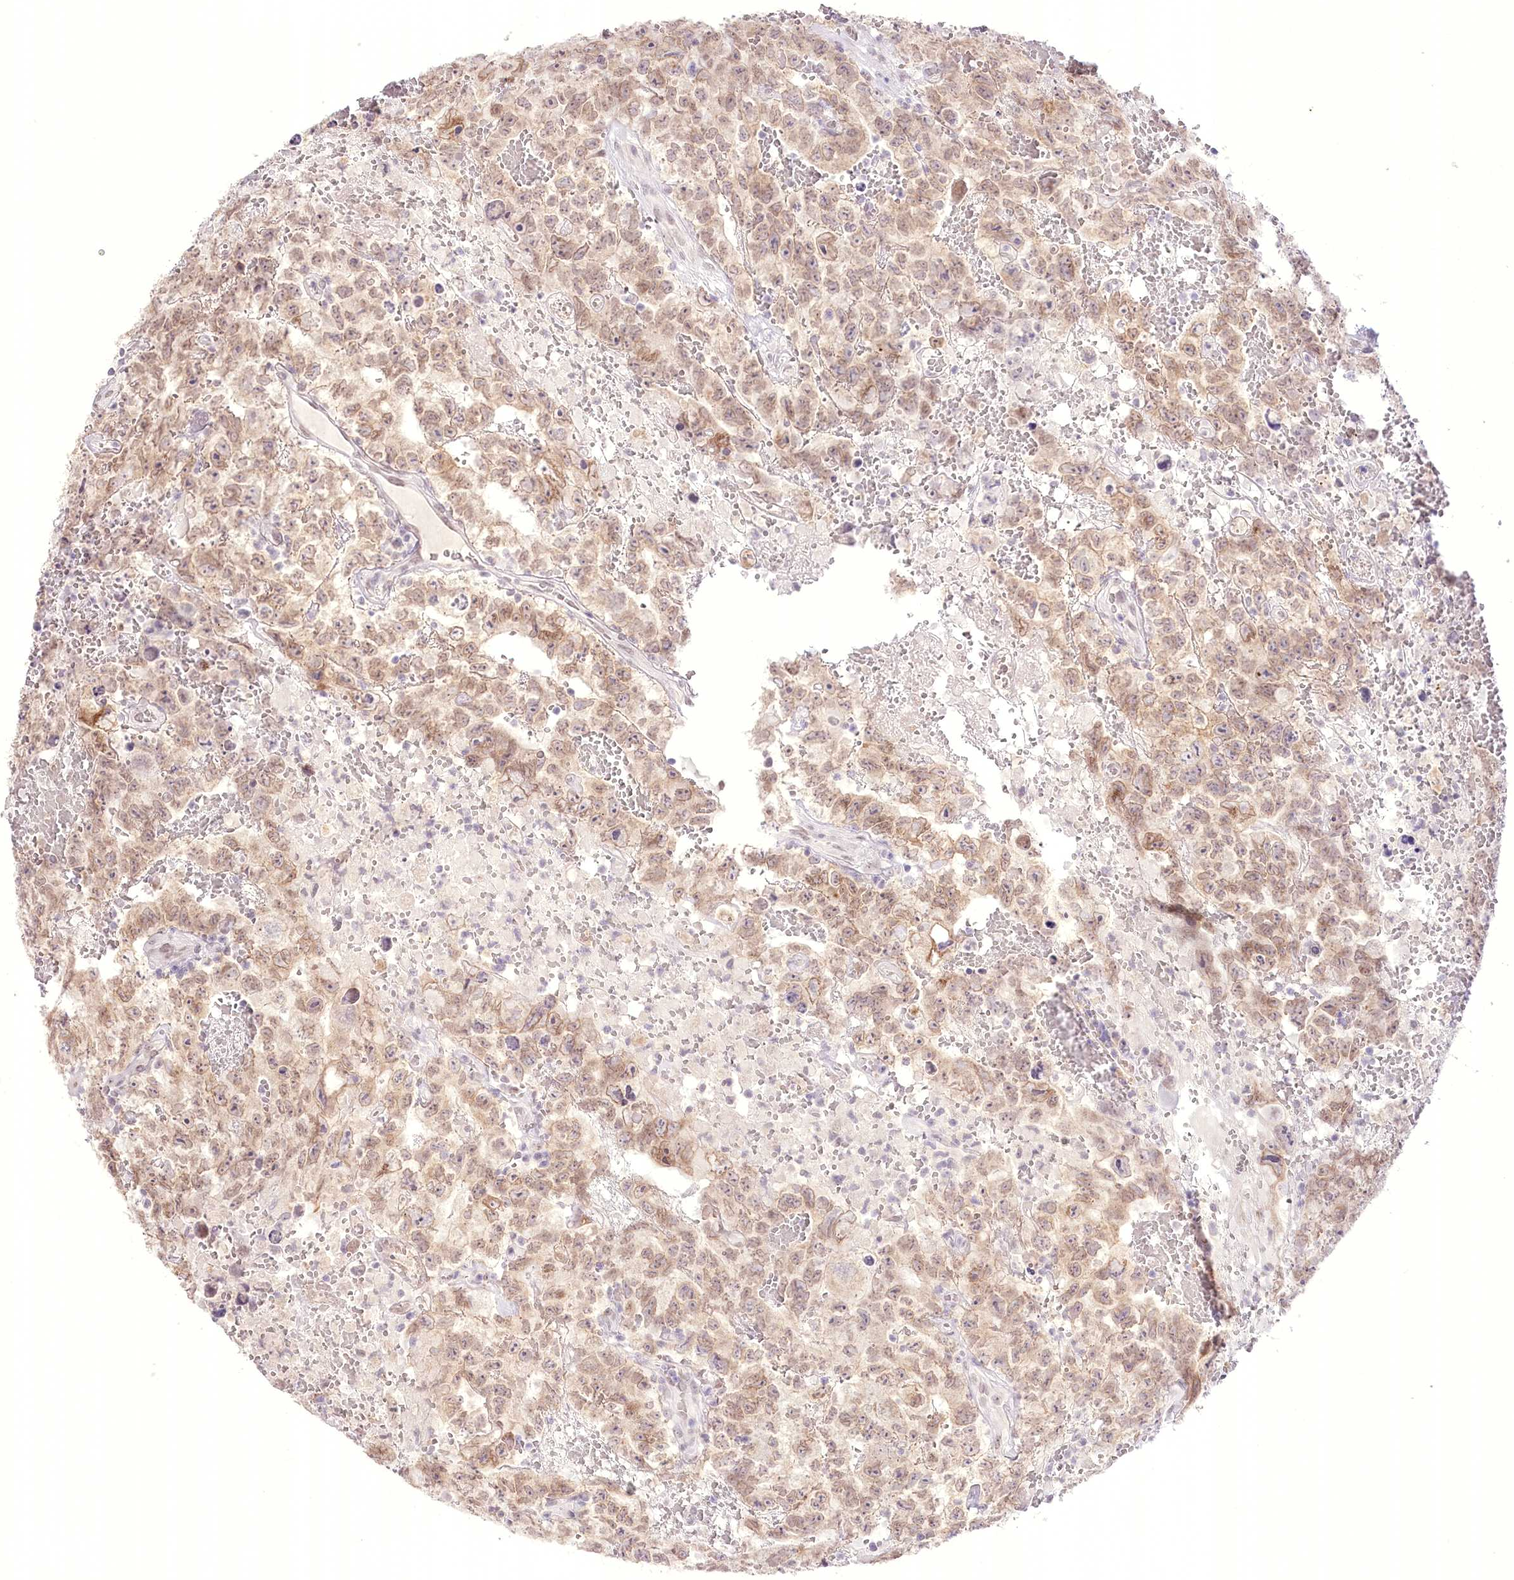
{"staining": {"intensity": "weak", "quantity": ">75%", "location": "cytoplasmic/membranous,nuclear"}, "tissue": "testis cancer", "cell_type": "Tumor cells", "image_type": "cancer", "snomed": [{"axis": "morphology", "description": "Carcinoma, Embryonal, NOS"}, {"axis": "topography", "description": "Testis"}], "caption": "Tumor cells show low levels of weak cytoplasmic/membranous and nuclear positivity in about >75% of cells in testis cancer. (Stains: DAB (3,3'-diaminobenzidine) in brown, nuclei in blue, Microscopy: brightfield microscopy at high magnification).", "gene": "SLC39A10", "patient": {"sex": "male", "age": 45}}